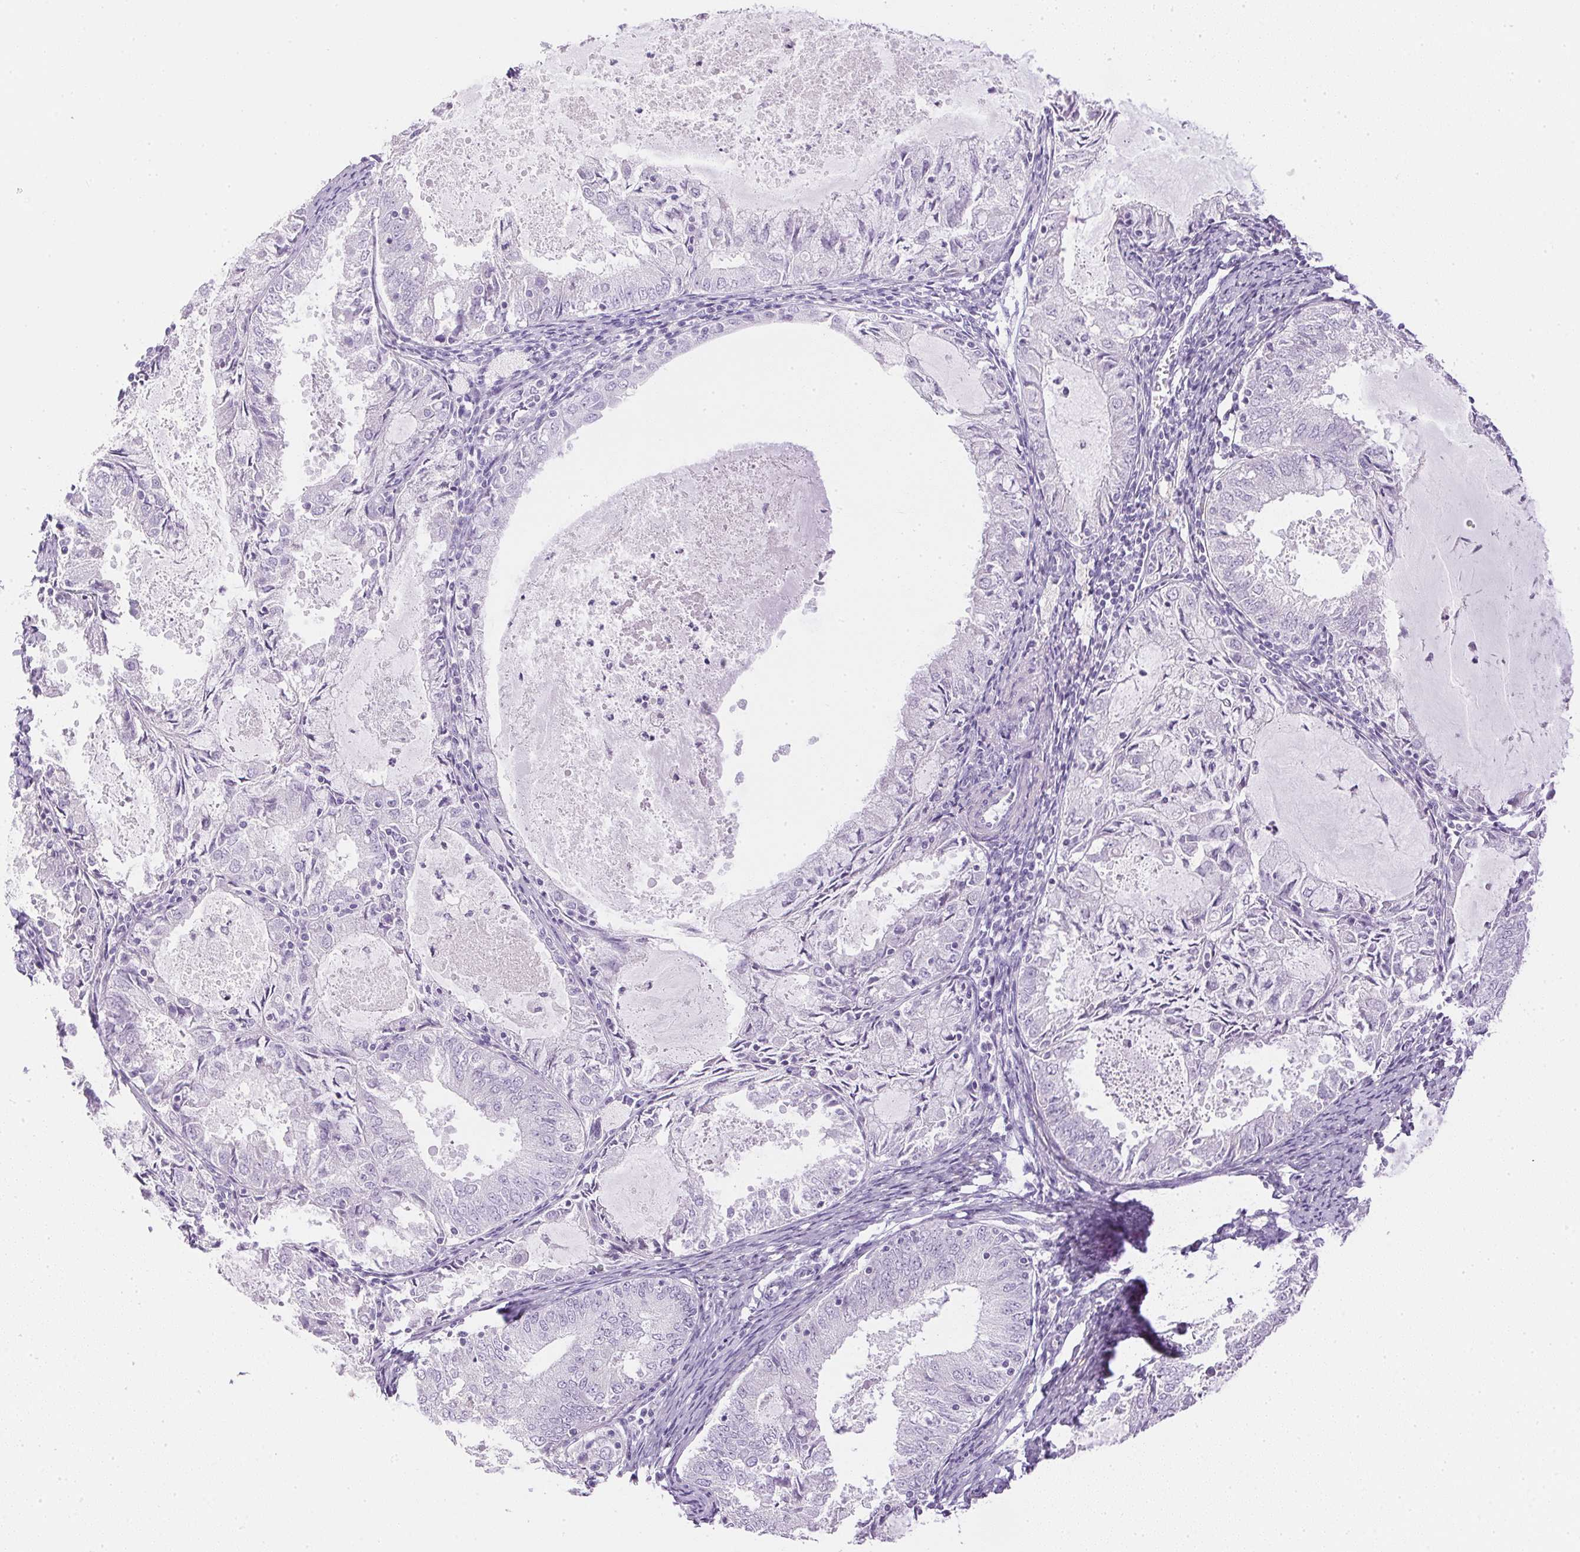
{"staining": {"intensity": "negative", "quantity": "none", "location": "none"}, "tissue": "endometrial cancer", "cell_type": "Tumor cells", "image_type": "cancer", "snomed": [{"axis": "morphology", "description": "Adenocarcinoma, NOS"}, {"axis": "topography", "description": "Endometrium"}], "caption": "A high-resolution image shows immunohistochemistry (IHC) staining of endometrial cancer (adenocarcinoma), which displays no significant staining in tumor cells. (Stains: DAB immunohistochemistry (IHC) with hematoxylin counter stain, Microscopy: brightfield microscopy at high magnification).", "gene": "CTRL", "patient": {"sex": "female", "age": 57}}